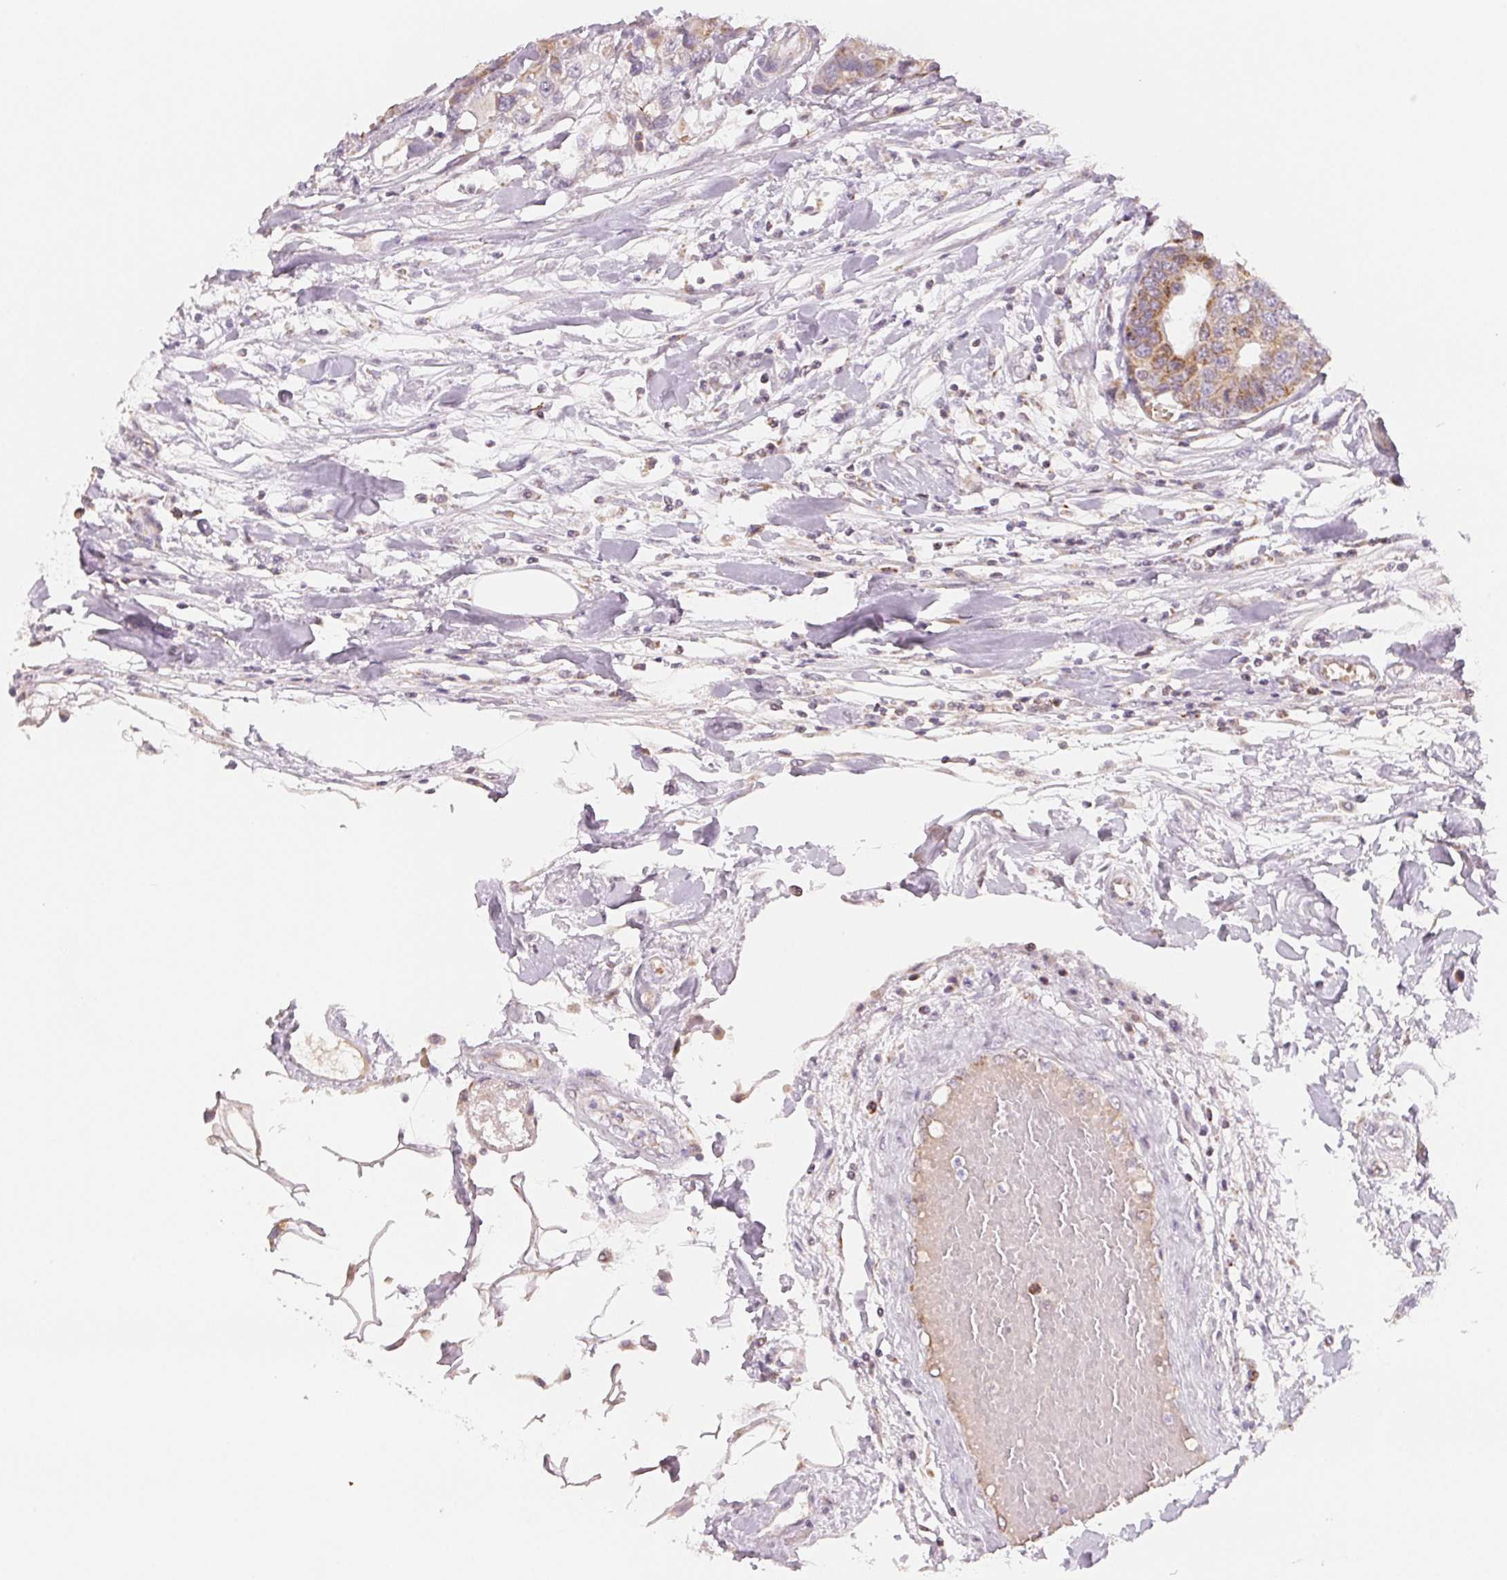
{"staining": {"intensity": "moderate", "quantity": "<25%", "location": "cytoplasmic/membranous"}, "tissue": "colorectal cancer", "cell_type": "Tumor cells", "image_type": "cancer", "snomed": [{"axis": "morphology", "description": "Adenocarcinoma, NOS"}, {"axis": "topography", "description": "Colon"}], "caption": "A low amount of moderate cytoplasmic/membranous positivity is seen in about <25% of tumor cells in adenocarcinoma (colorectal) tissue.", "gene": "HINT2", "patient": {"sex": "male", "age": 77}}